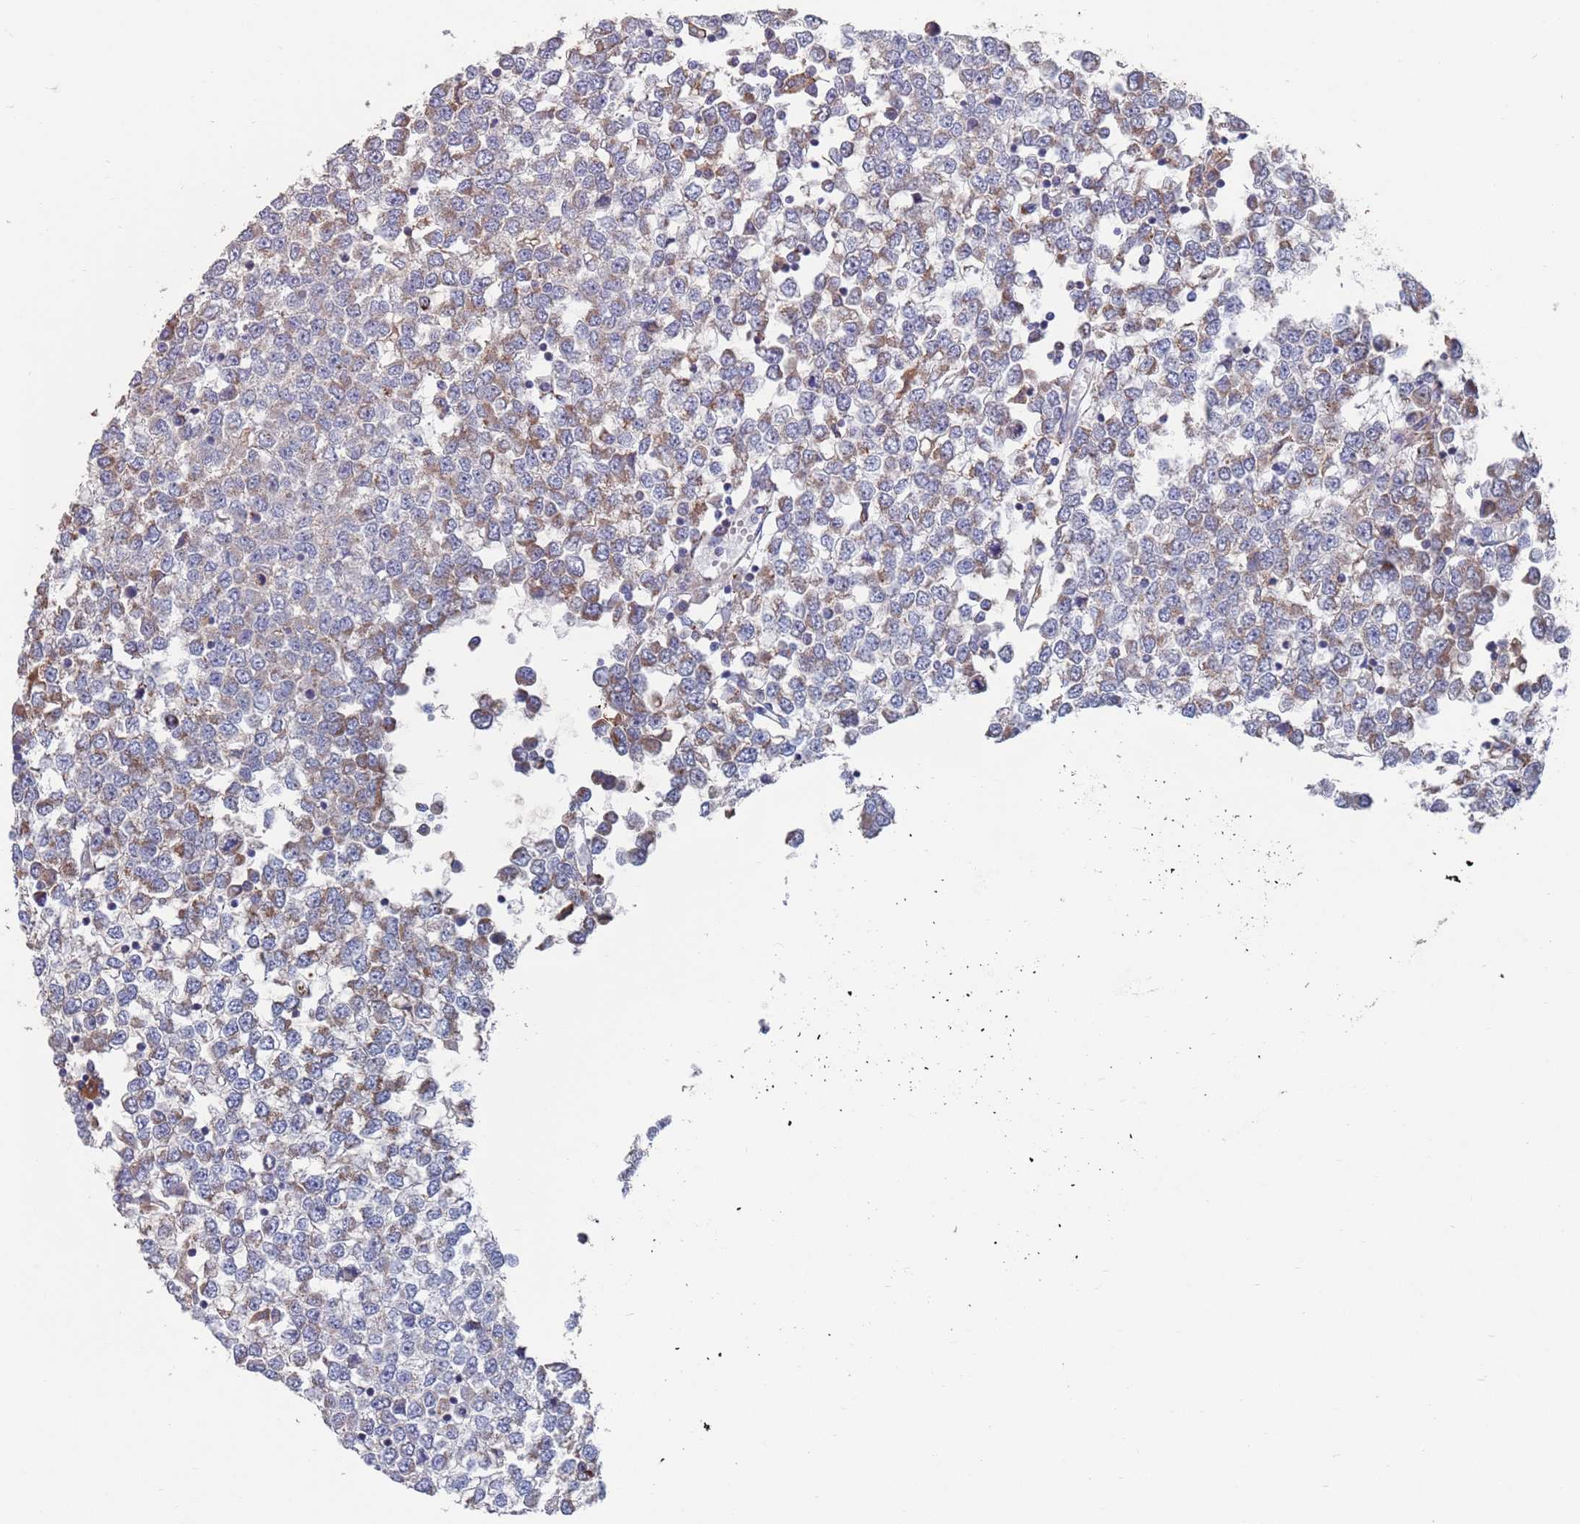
{"staining": {"intensity": "moderate", "quantity": "25%-75%", "location": "cytoplasmic/membranous"}, "tissue": "testis cancer", "cell_type": "Tumor cells", "image_type": "cancer", "snomed": [{"axis": "morphology", "description": "Seminoma, NOS"}, {"axis": "topography", "description": "Testis"}], "caption": "Moderate cytoplasmic/membranous protein positivity is present in approximately 25%-75% of tumor cells in testis cancer.", "gene": "MRPL22", "patient": {"sex": "male", "age": 65}}